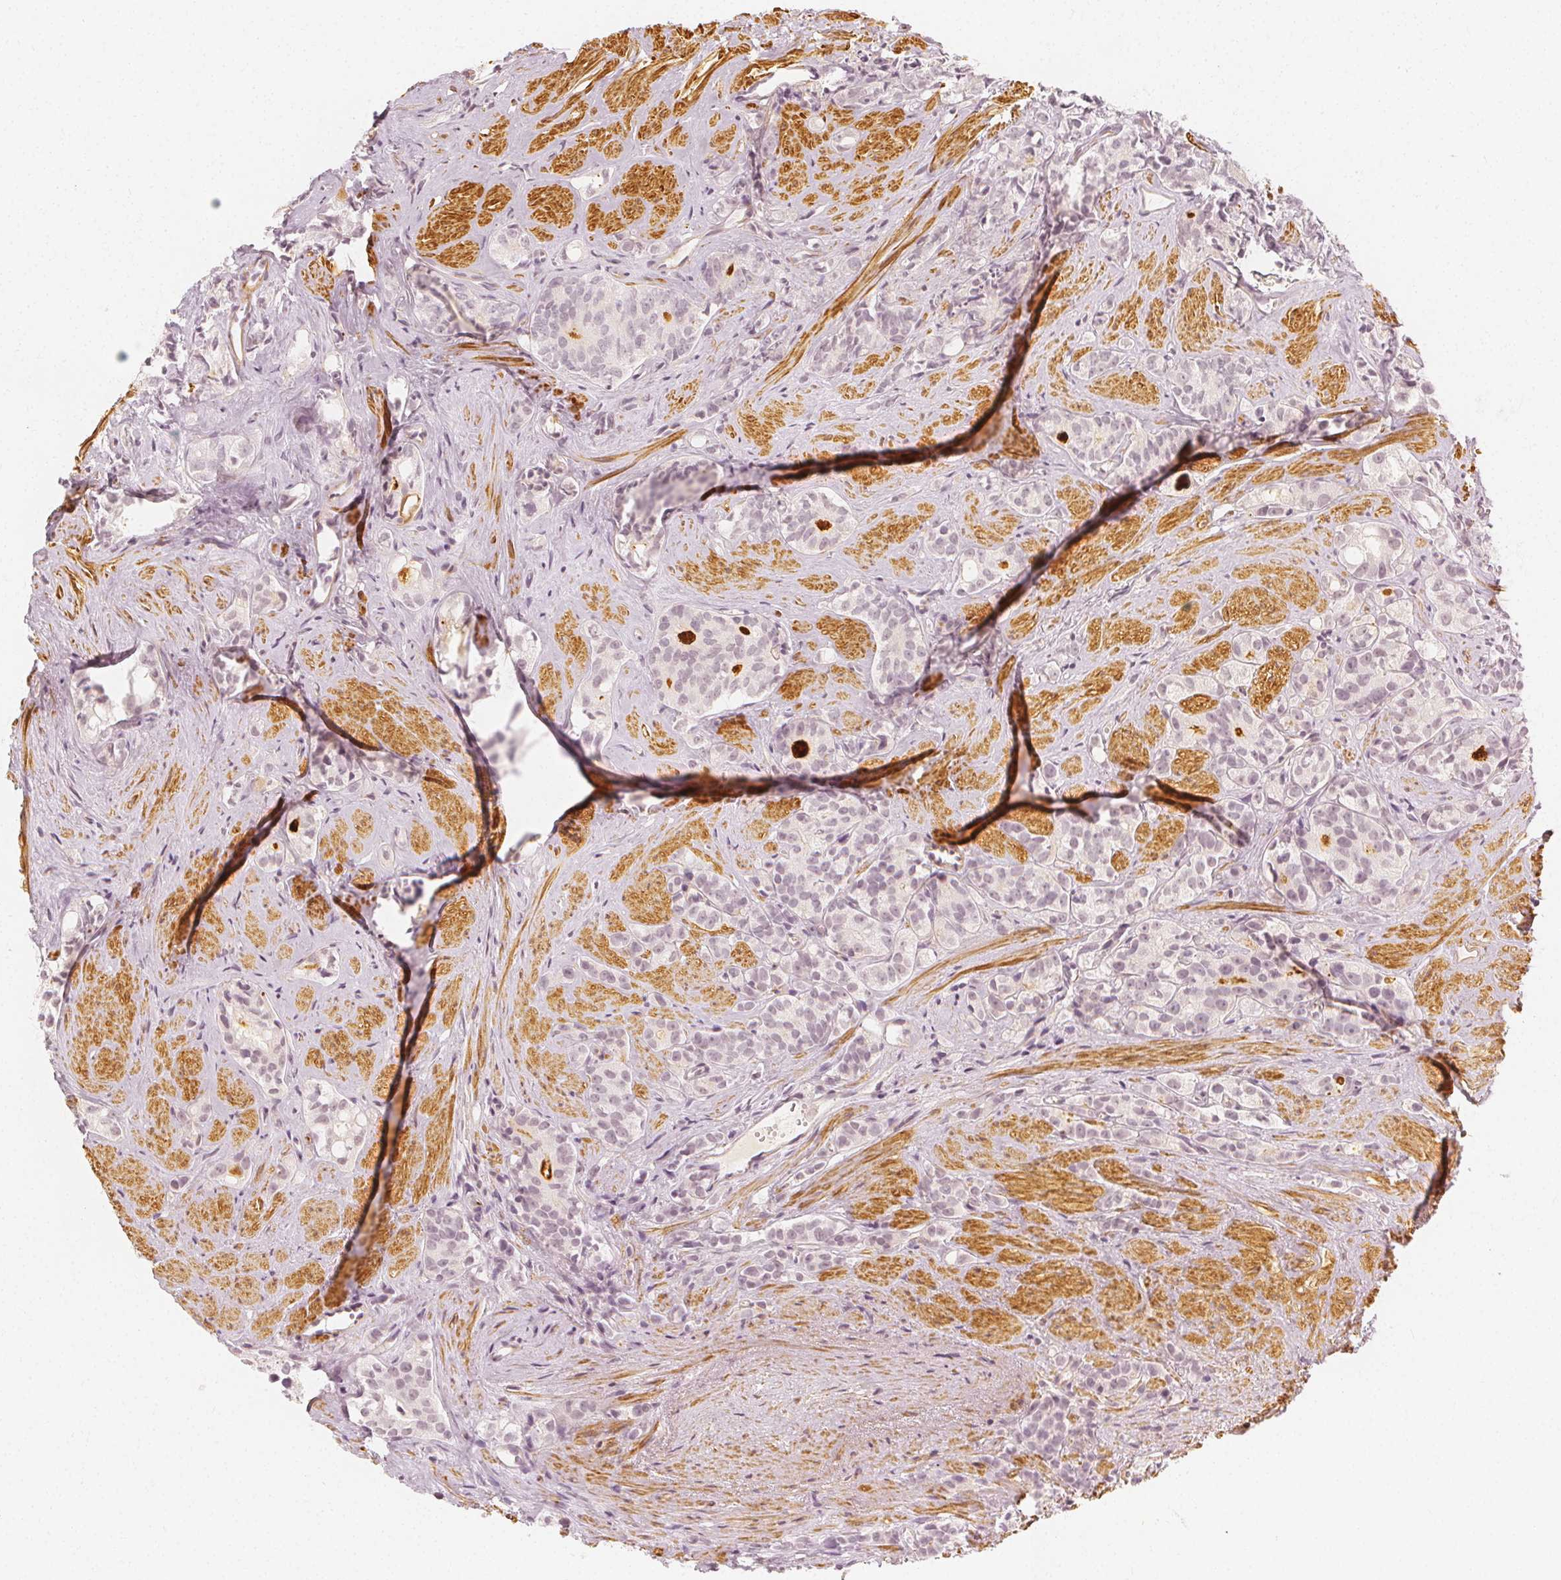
{"staining": {"intensity": "negative", "quantity": "none", "location": "none"}, "tissue": "prostate cancer", "cell_type": "Tumor cells", "image_type": "cancer", "snomed": [{"axis": "morphology", "description": "Adenocarcinoma, High grade"}, {"axis": "topography", "description": "Prostate"}], "caption": "High power microscopy photomicrograph of an IHC image of adenocarcinoma (high-grade) (prostate), revealing no significant expression in tumor cells.", "gene": "ARHGAP26", "patient": {"sex": "male", "age": 75}}